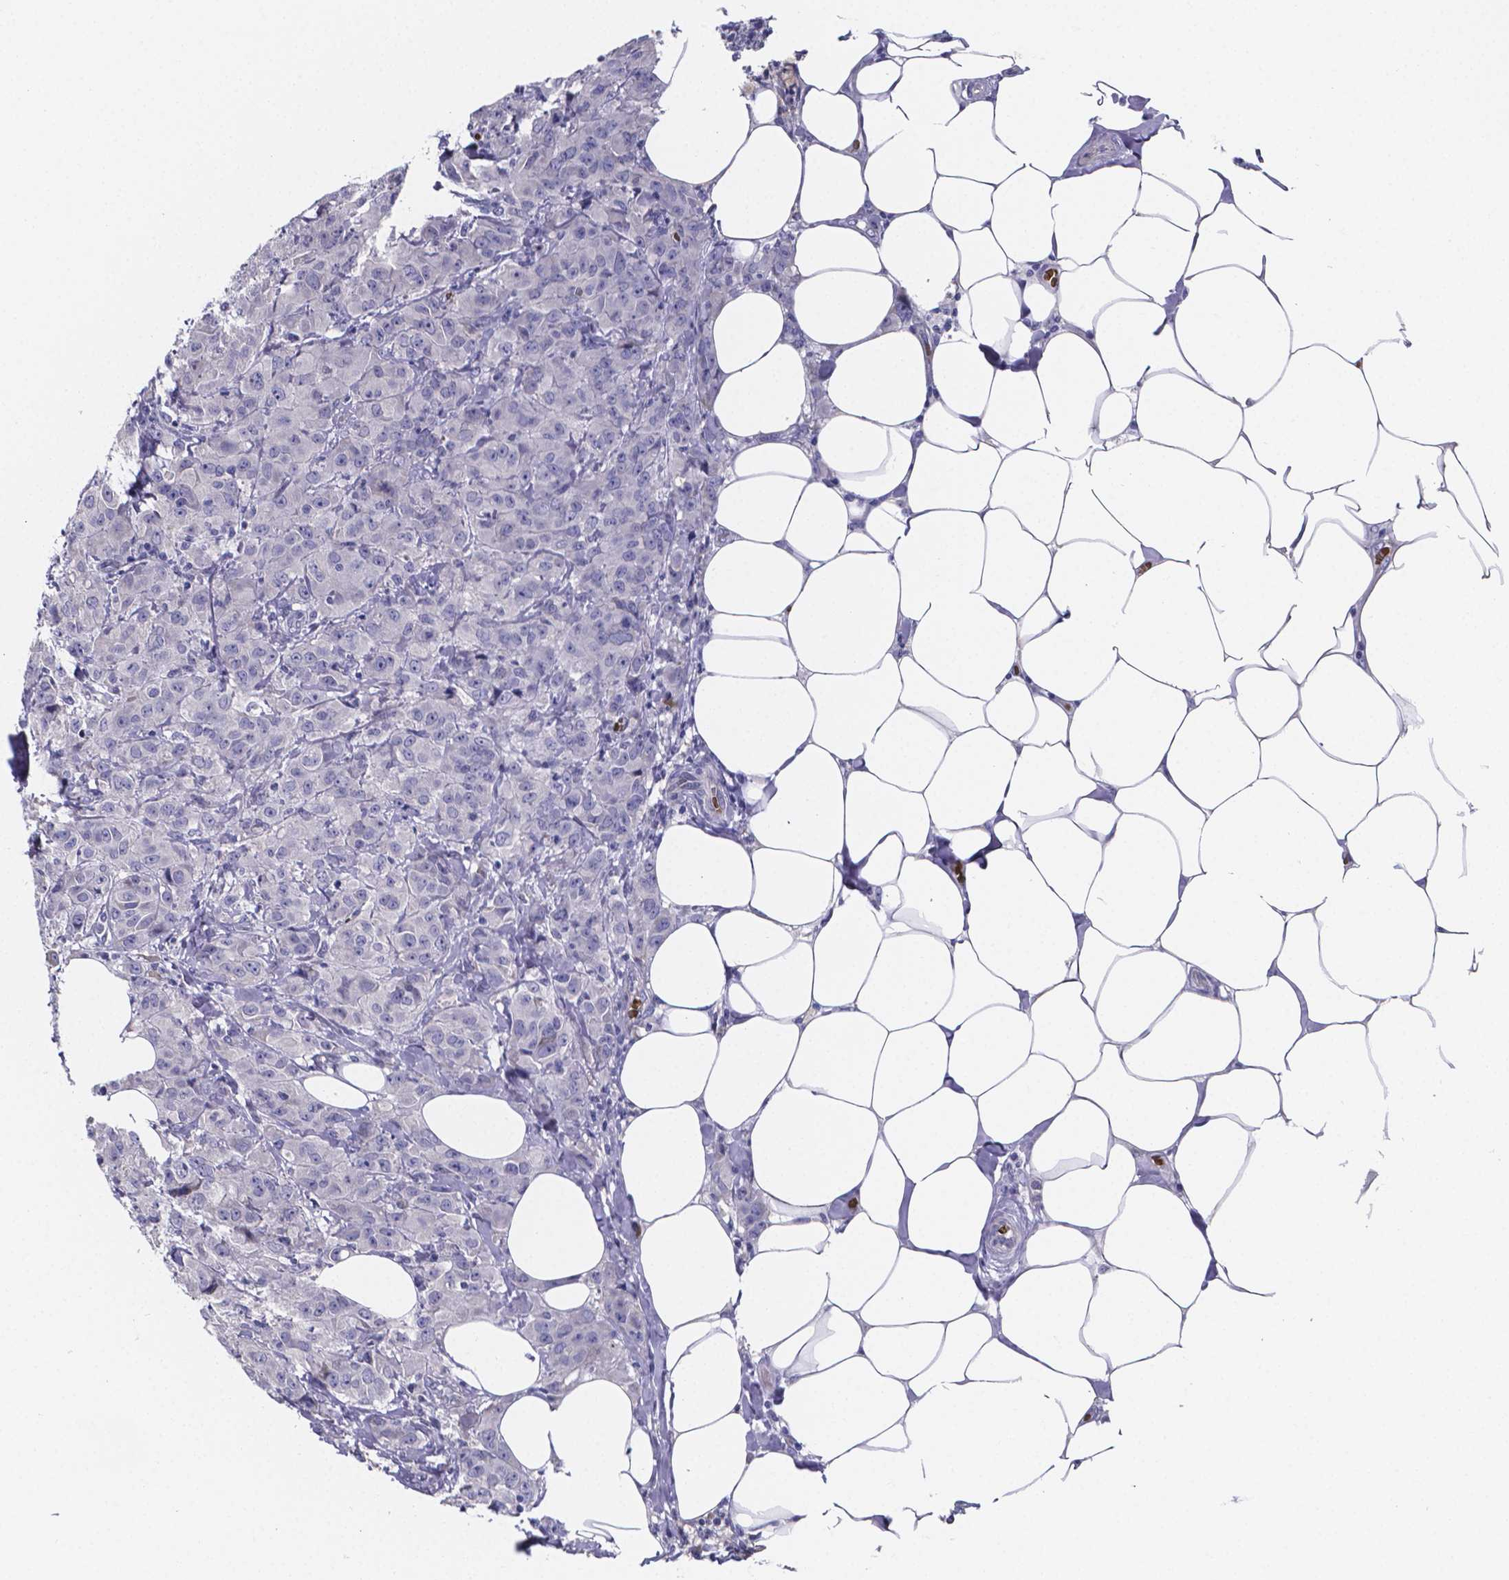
{"staining": {"intensity": "negative", "quantity": "none", "location": "none"}, "tissue": "breast cancer", "cell_type": "Tumor cells", "image_type": "cancer", "snomed": [{"axis": "morphology", "description": "Normal tissue, NOS"}, {"axis": "morphology", "description": "Duct carcinoma"}, {"axis": "topography", "description": "Breast"}], "caption": "There is no significant positivity in tumor cells of breast infiltrating ductal carcinoma. Brightfield microscopy of immunohistochemistry stained with DAB (brown) and hematoxylin (blue), captured at high magnification.", "gene": "GABRA3", "patient": {"sex": "female", "age": 43}}